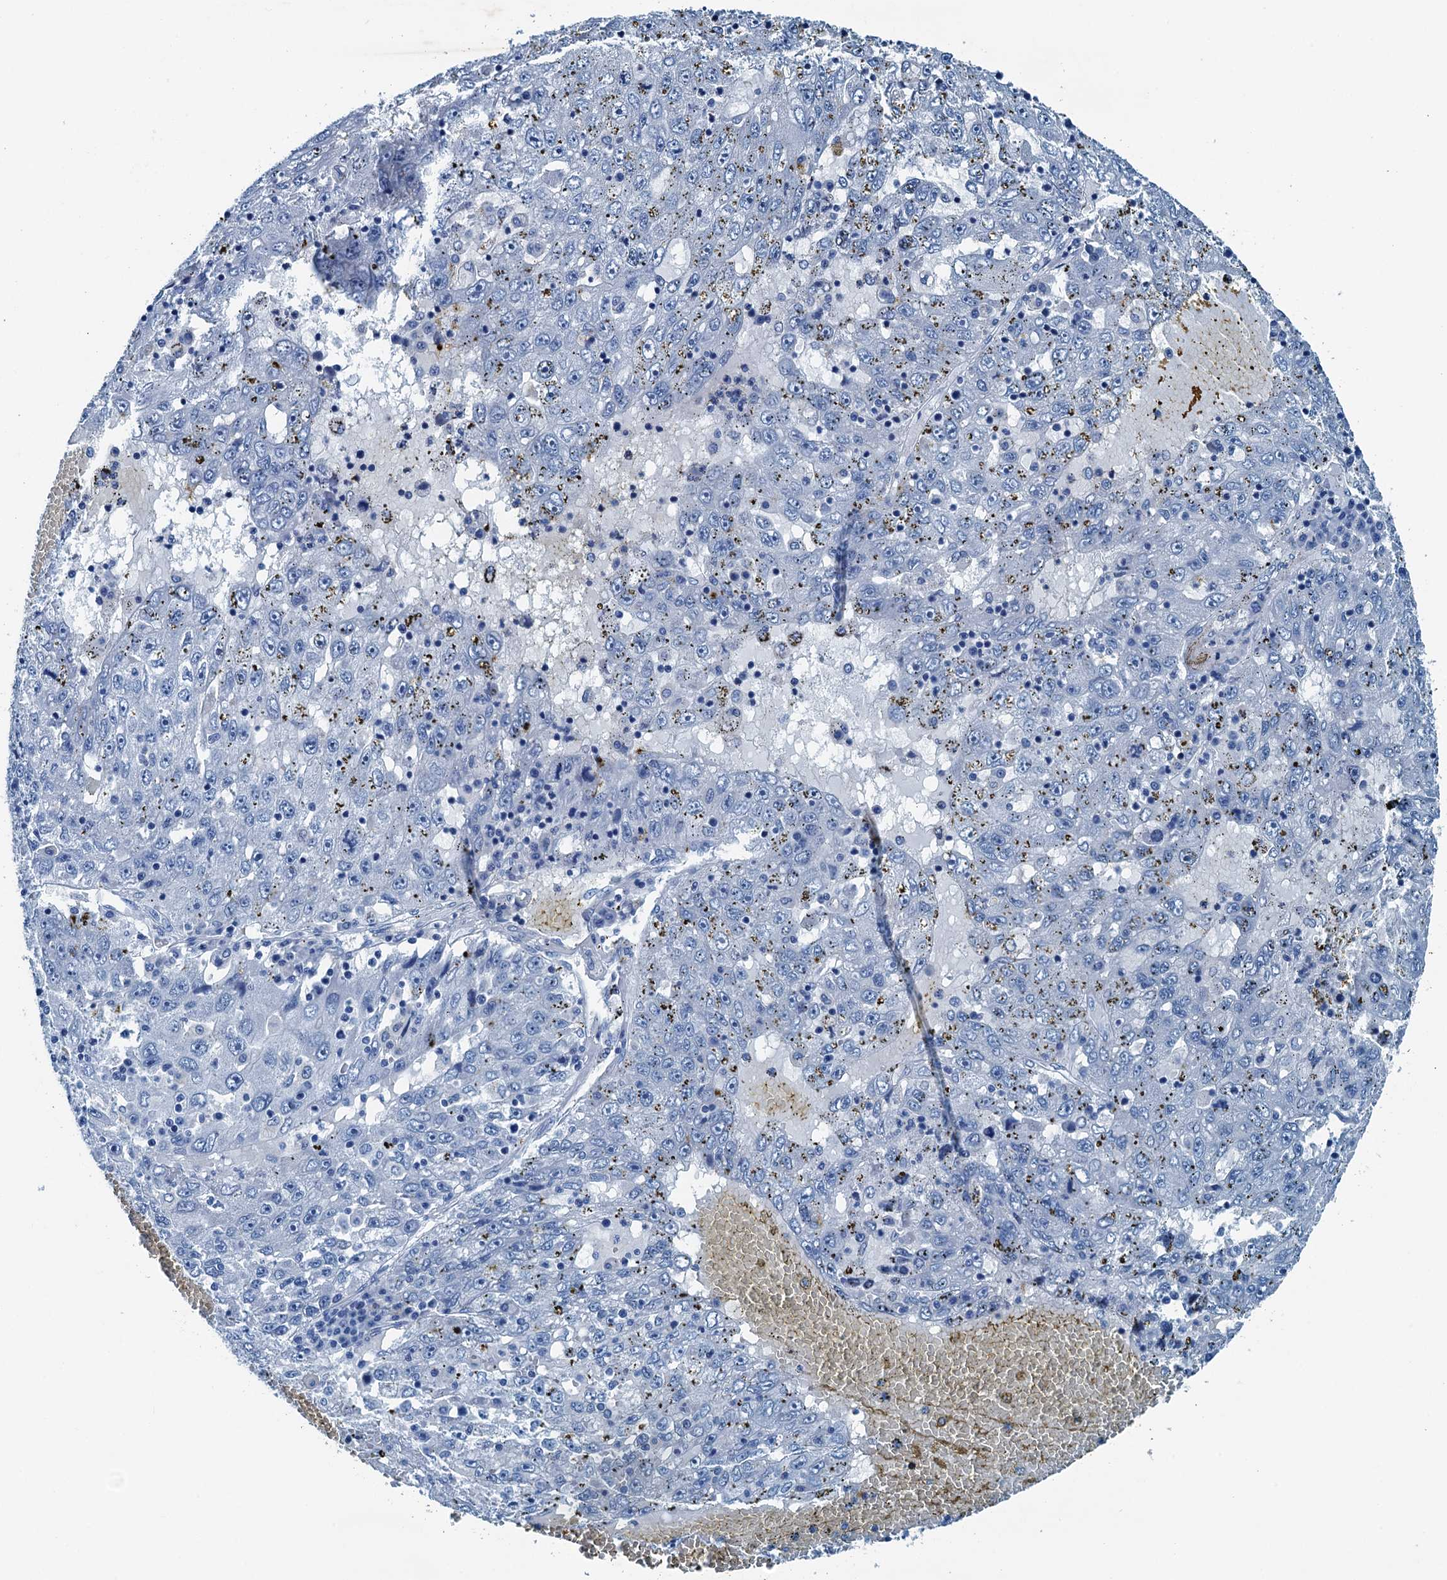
{"staining": {"intensity": "negative", "quantity": "none", "location": "none"}, "tissue": "liver cancer", "cell_type": "Tumor cells", "image_type": "cancer", "snomed": [{"axis": "morphology", "description": "Carcinoma, Hepatocellular, NOS"}, {"axis": "topography", "description": "Liver"}], "caption": "This is an immunohistochemistry image of human liver cancer. There is no staining in tumor cells.", "gene": "RAB3IL1", "patient": {"sex": "male", "age": 49}}